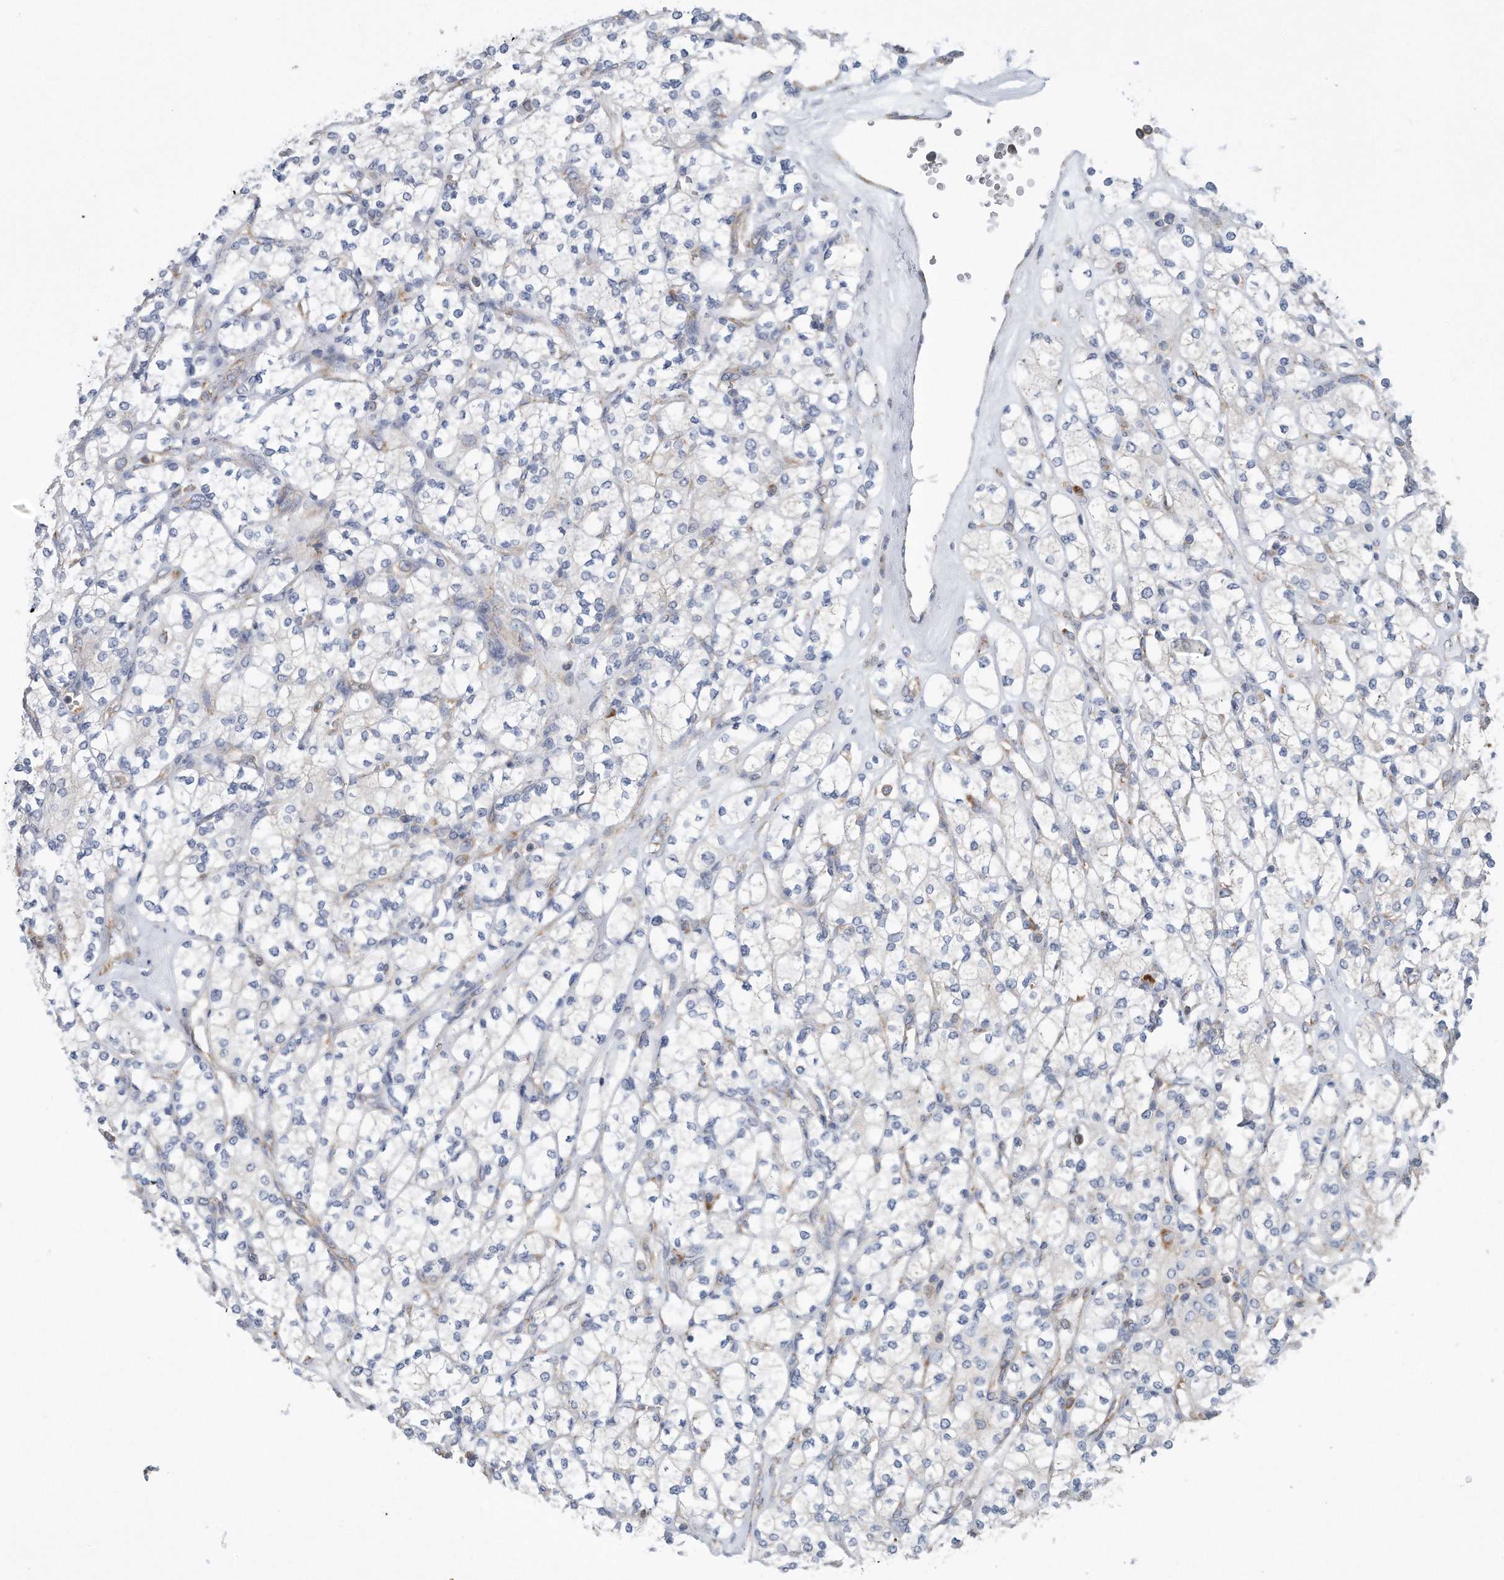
{"staining": {"intensity": "negative", "quantity": "none", "location": "none"}, "tissue": "renal cancer", "cell_type": "Tumor cells", "image_type": "cancer", "snomed": [{"axis": "morphology", "description": "Adenocarcinoma, NOS"}, {"axis": "topography", "description": "Kidney"}], "caption": "Immunohistochemistry (IHC) of human renal cancer (adenocarcinoma) reveals no staining in tumor cells.", "gene": "RPL26L1", "patient": {"sex": "male", "age": 77}}